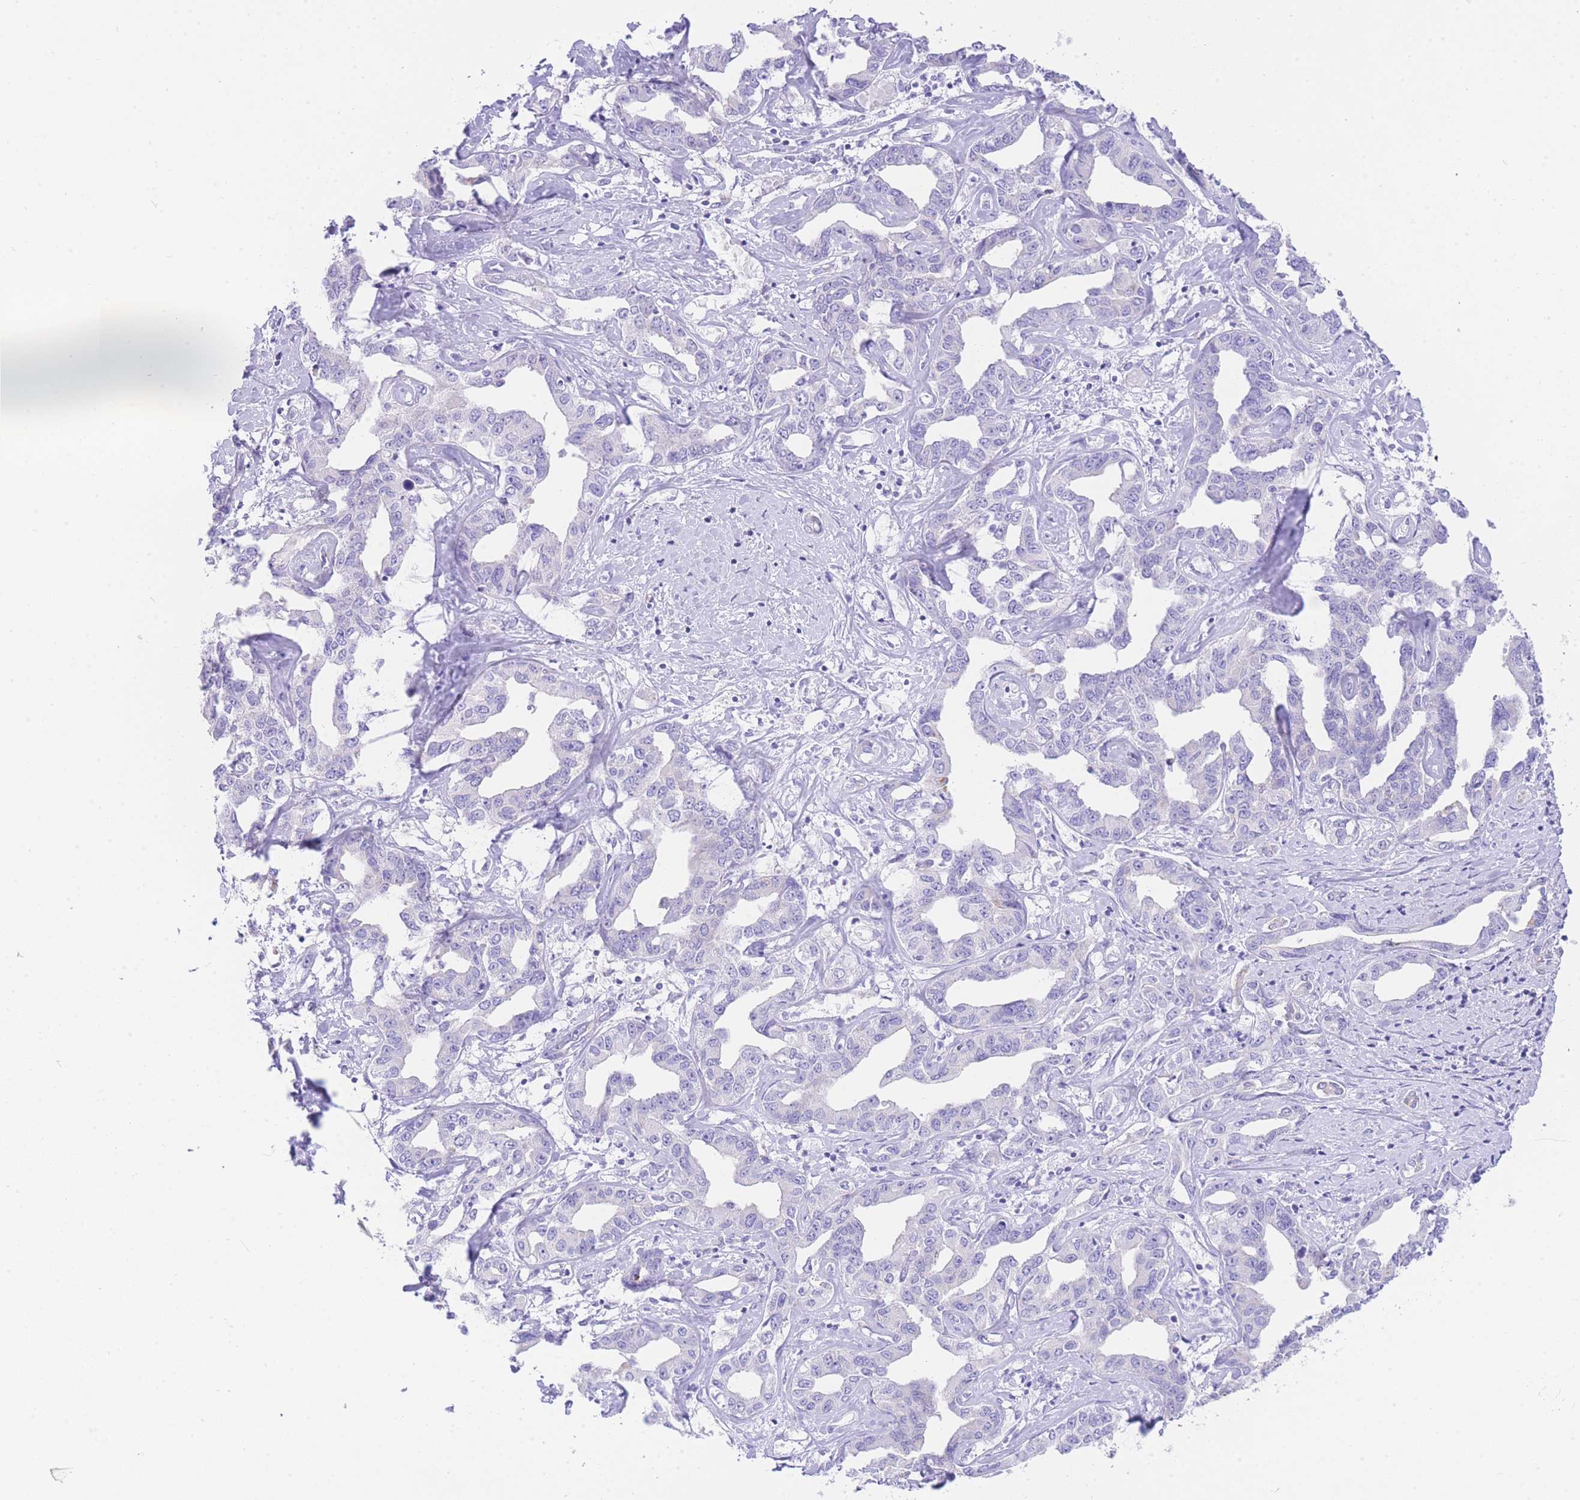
{"staining": {"intensity": "negative", "quantity": "none", "location": "none"}, "tissue": "liver cancer", "cell_type": "Tumor cells", "image_type": "cancer", "snomed": [{"axis": "morphology", "description": "Cholangiocarcinoma"}, {"axis": "topography", "description": "Liver"}], "caption": "A high-resolution image shows IHC staining of liver cholangiocarcinoma, which demonstrates no significant positivity in tumor cells.", "gene": "ACSM4", "patient": {"sex": "male", "age": 59}}